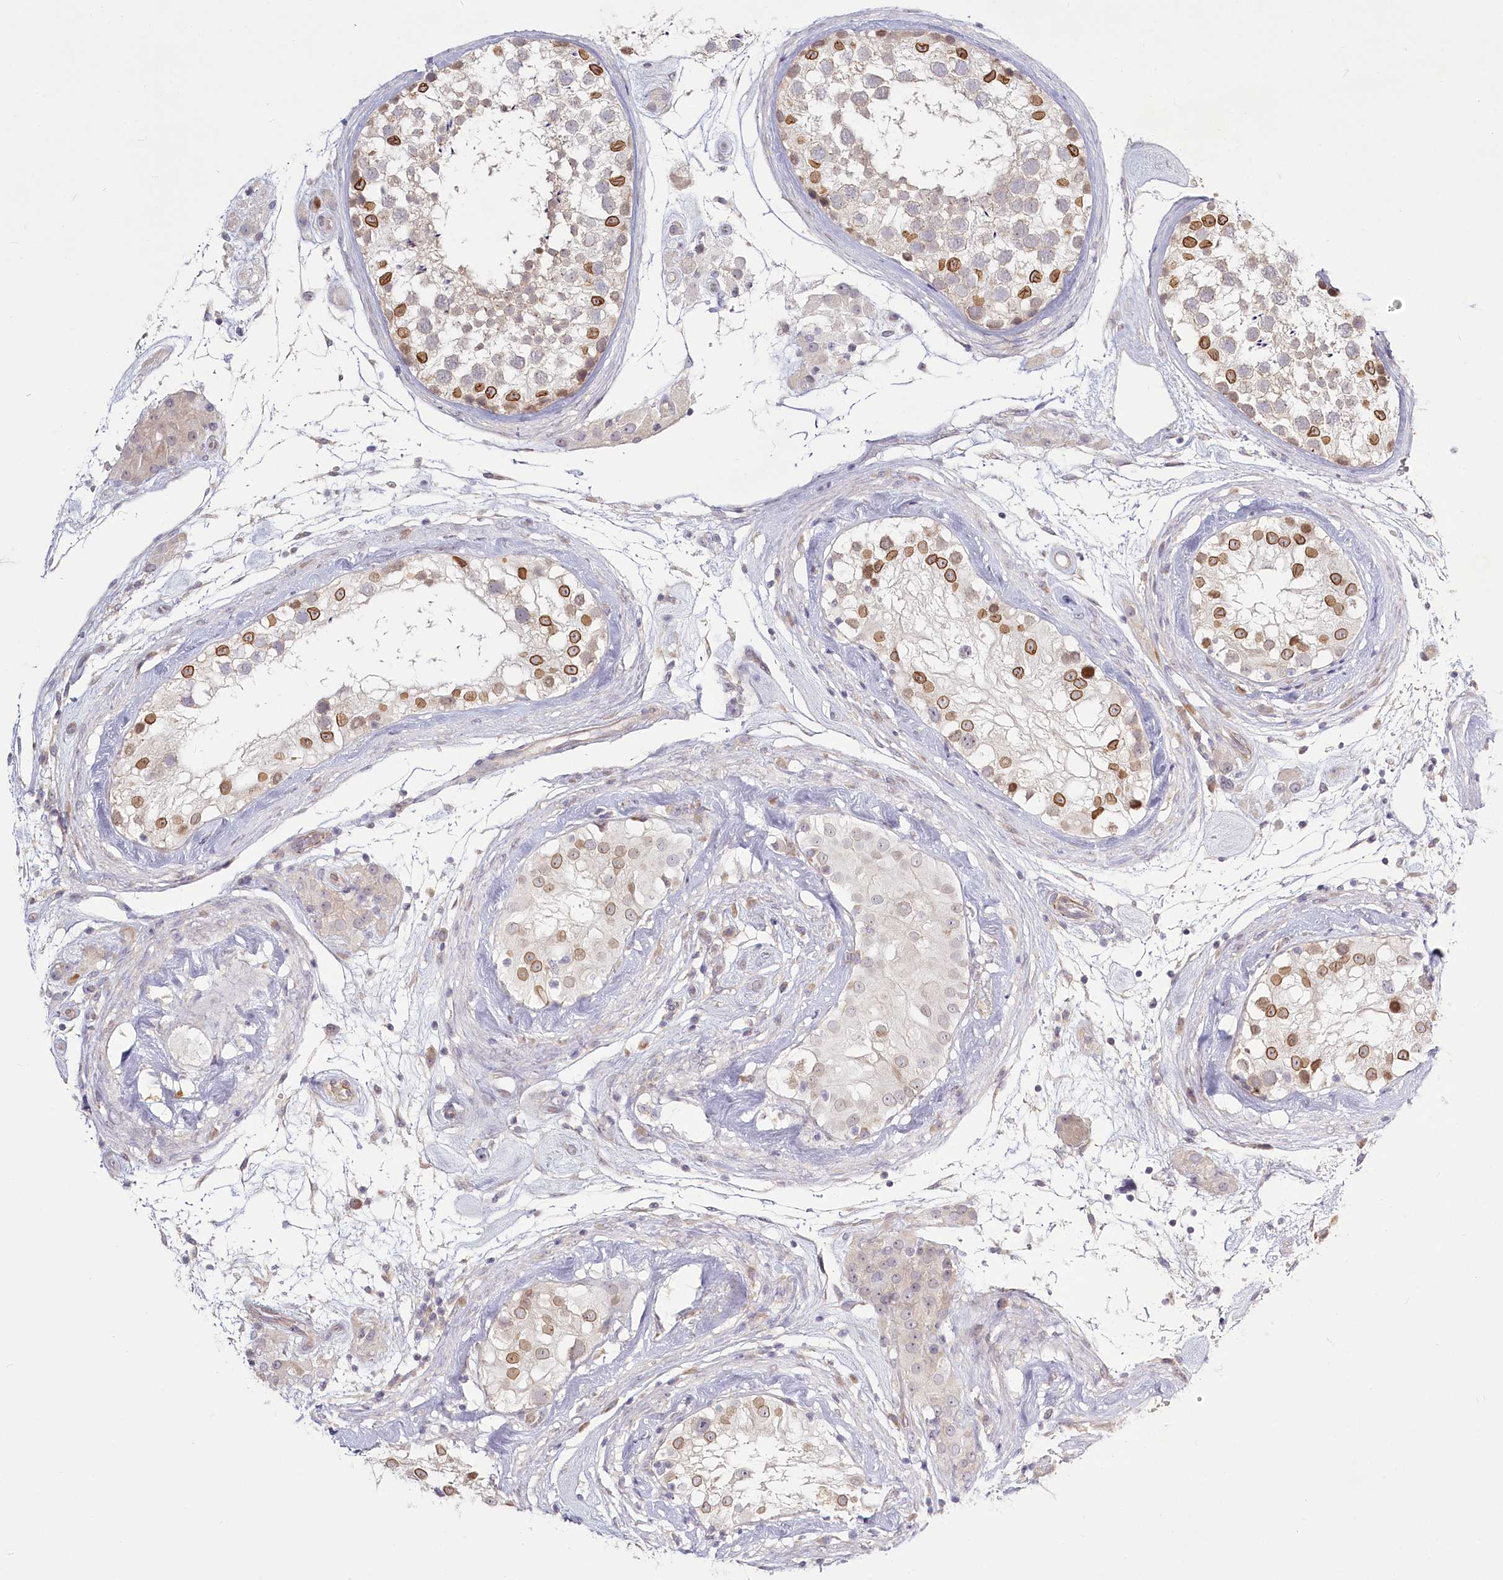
{"staining": {"intensity": "moderate", "quantity": "25%-75%", "location": "cytoplasmic/membranous,nuclear"}, "tissue": "testis", "cell_type": "Cells in seminiferous ducts", "image_type": "normal", "snomed": [{"axis": "morphology", "description": "Normal tissue, NOS"}, {"axis": "topography", "description": "Testis"}], "caption": "Testis stained with immunohistochemistry reveals moderate cytoplasmic/membranous,nuclear staining in approximately 25%-75% of cells in seminiferous ducts.", "gene": "SPINK13", "patient": {"sex": "male", "age": 46}}